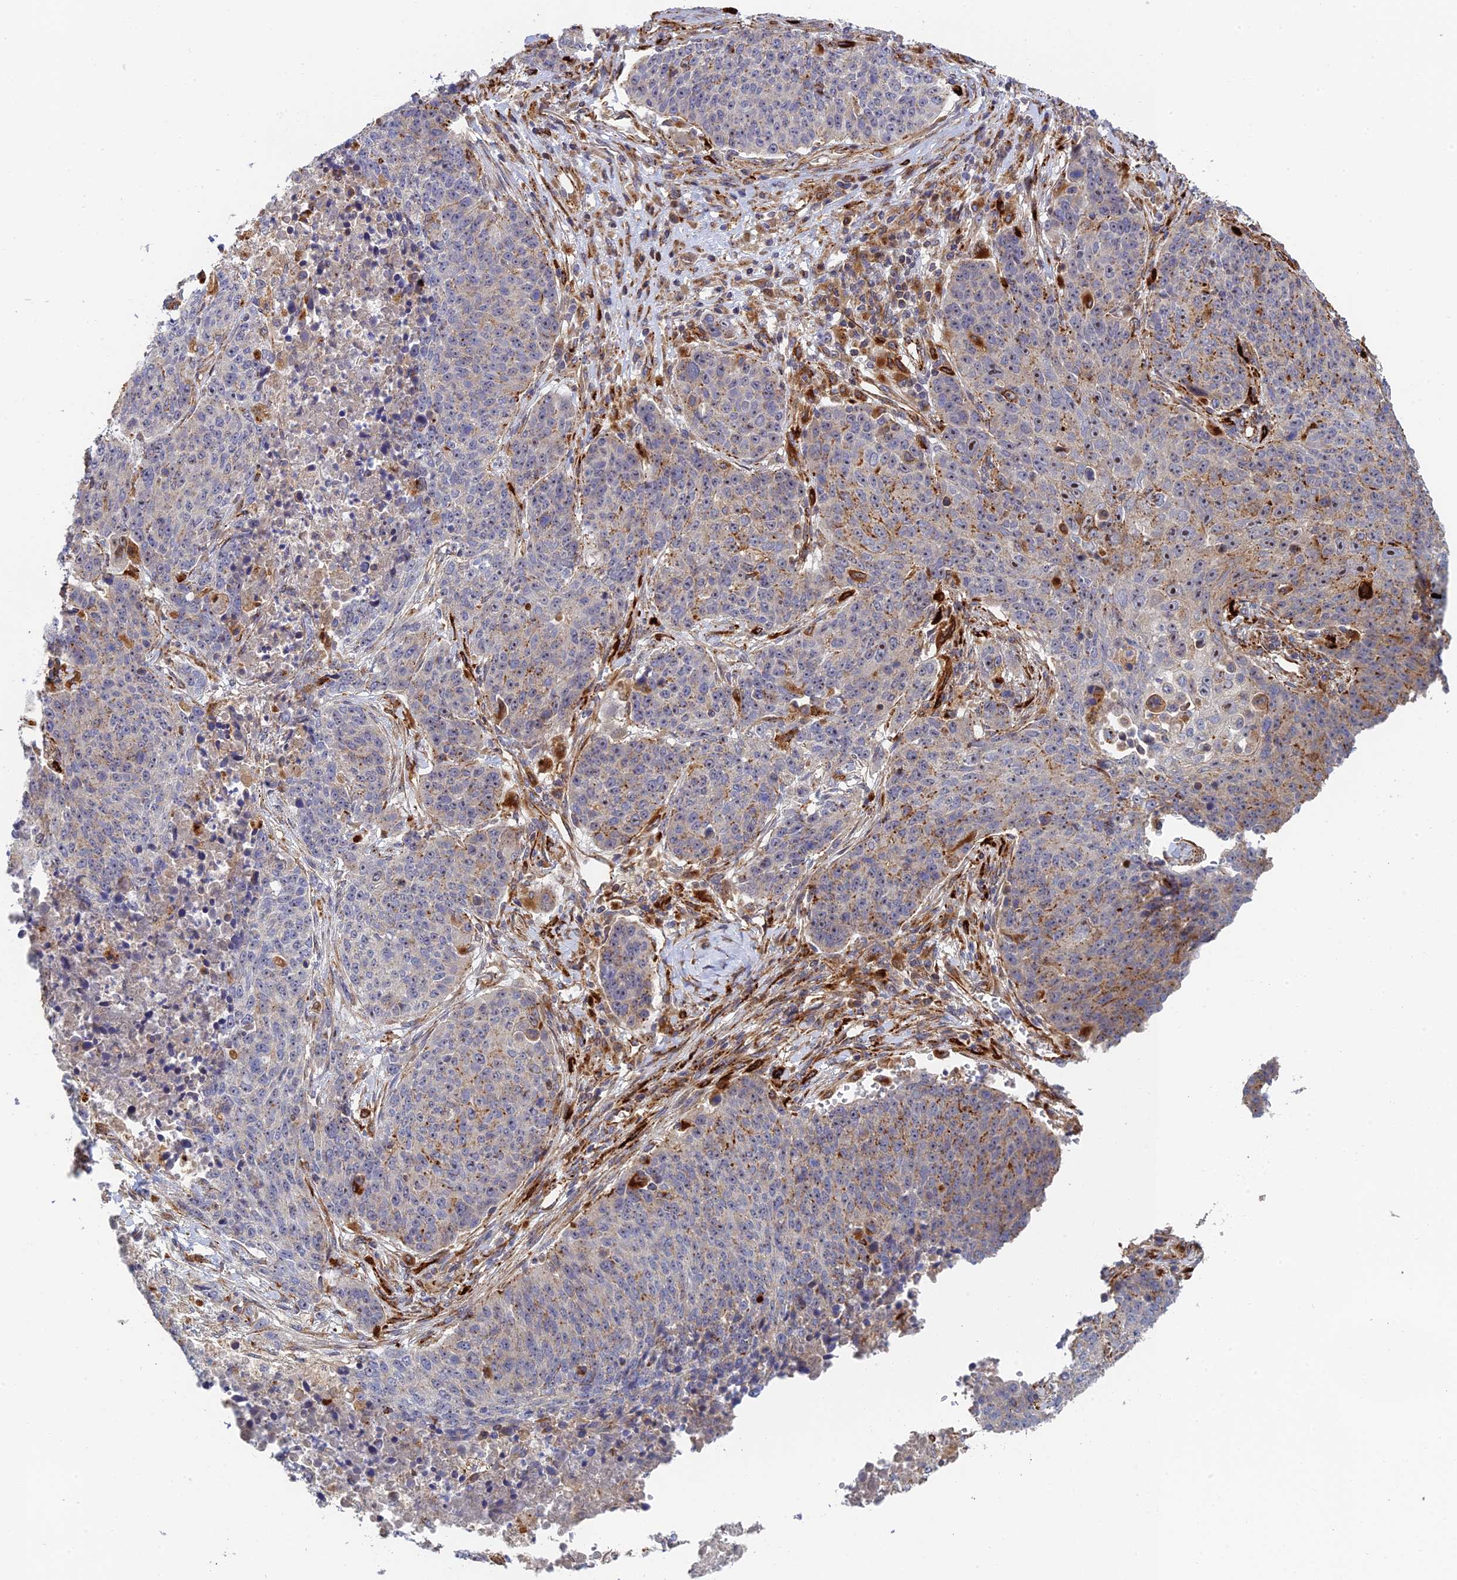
{"staining": {"intensity": "moderate", "quantity": "25%-75%", "location": "cytoplasmic/membranous,nuclear"}, "tissue": "lung cancer", "cell_type": "Tumor cells", "image_type": "cancer", "snomed": [{"axis": "morphology", "description": "Normal tissue, NOS"}, {"axis": "morphology", "description": "Squamous cell carcinoma, NOS"}, {"axis": "topography", "description": "Lymph node"}, {"axis": "topography", "description": "Lung"}], "caption": "Immunohistochemical staining of human lung squamous cell carcinoma exhibits medium levels of moderate cytoplasmic/membranous and nuclear staining in approximately 25%-75% of tumor cells. (Stains: DAB in brown, nuclei in blue, Microscopy: brightfield microscopy at high magnification).", "gene": "PPP2R3C", "patient": {"sex": "male", "age": 66}}